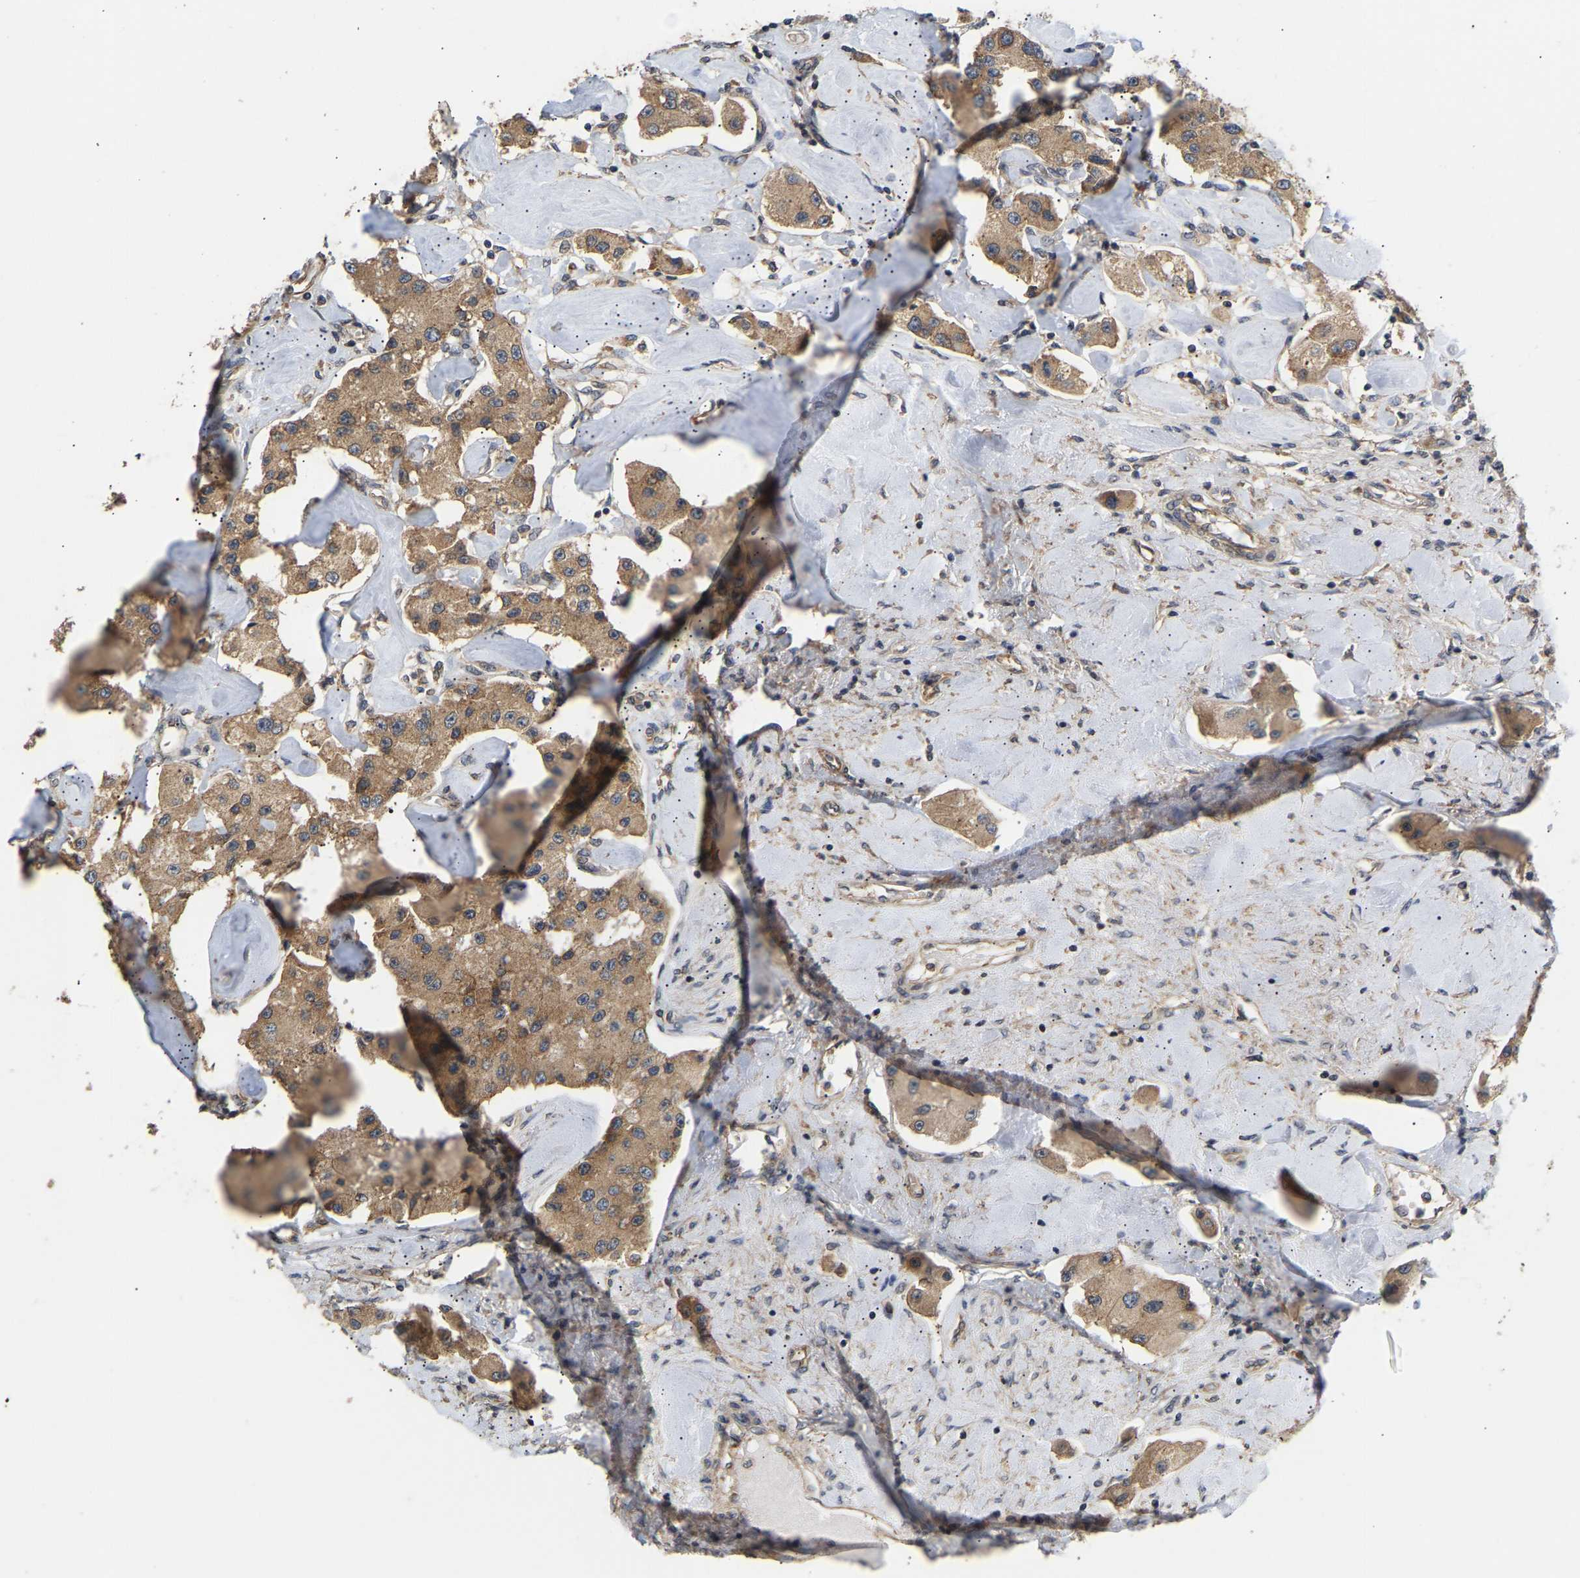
{"staining": {"intensity": "moderate", "quantity": ">75%", "location": "cytoplasmic/membranous"}, "tissue": "carcinoid", "cell_type": "Tumor cells", "image_type": "cancer", "snomed": [{"axis": "morphology", "description": "Carcinoid, malignant, NOS"}, {"axis": "topography", "description": "Pancreas"}], "caption": "A brown stain shows moderate cytoplasmic/membranous expression of a protein in human malignant carcinoid tumor cells.", "gene": "AIMP2", "patient": {"sex": "male", "age": 41}}